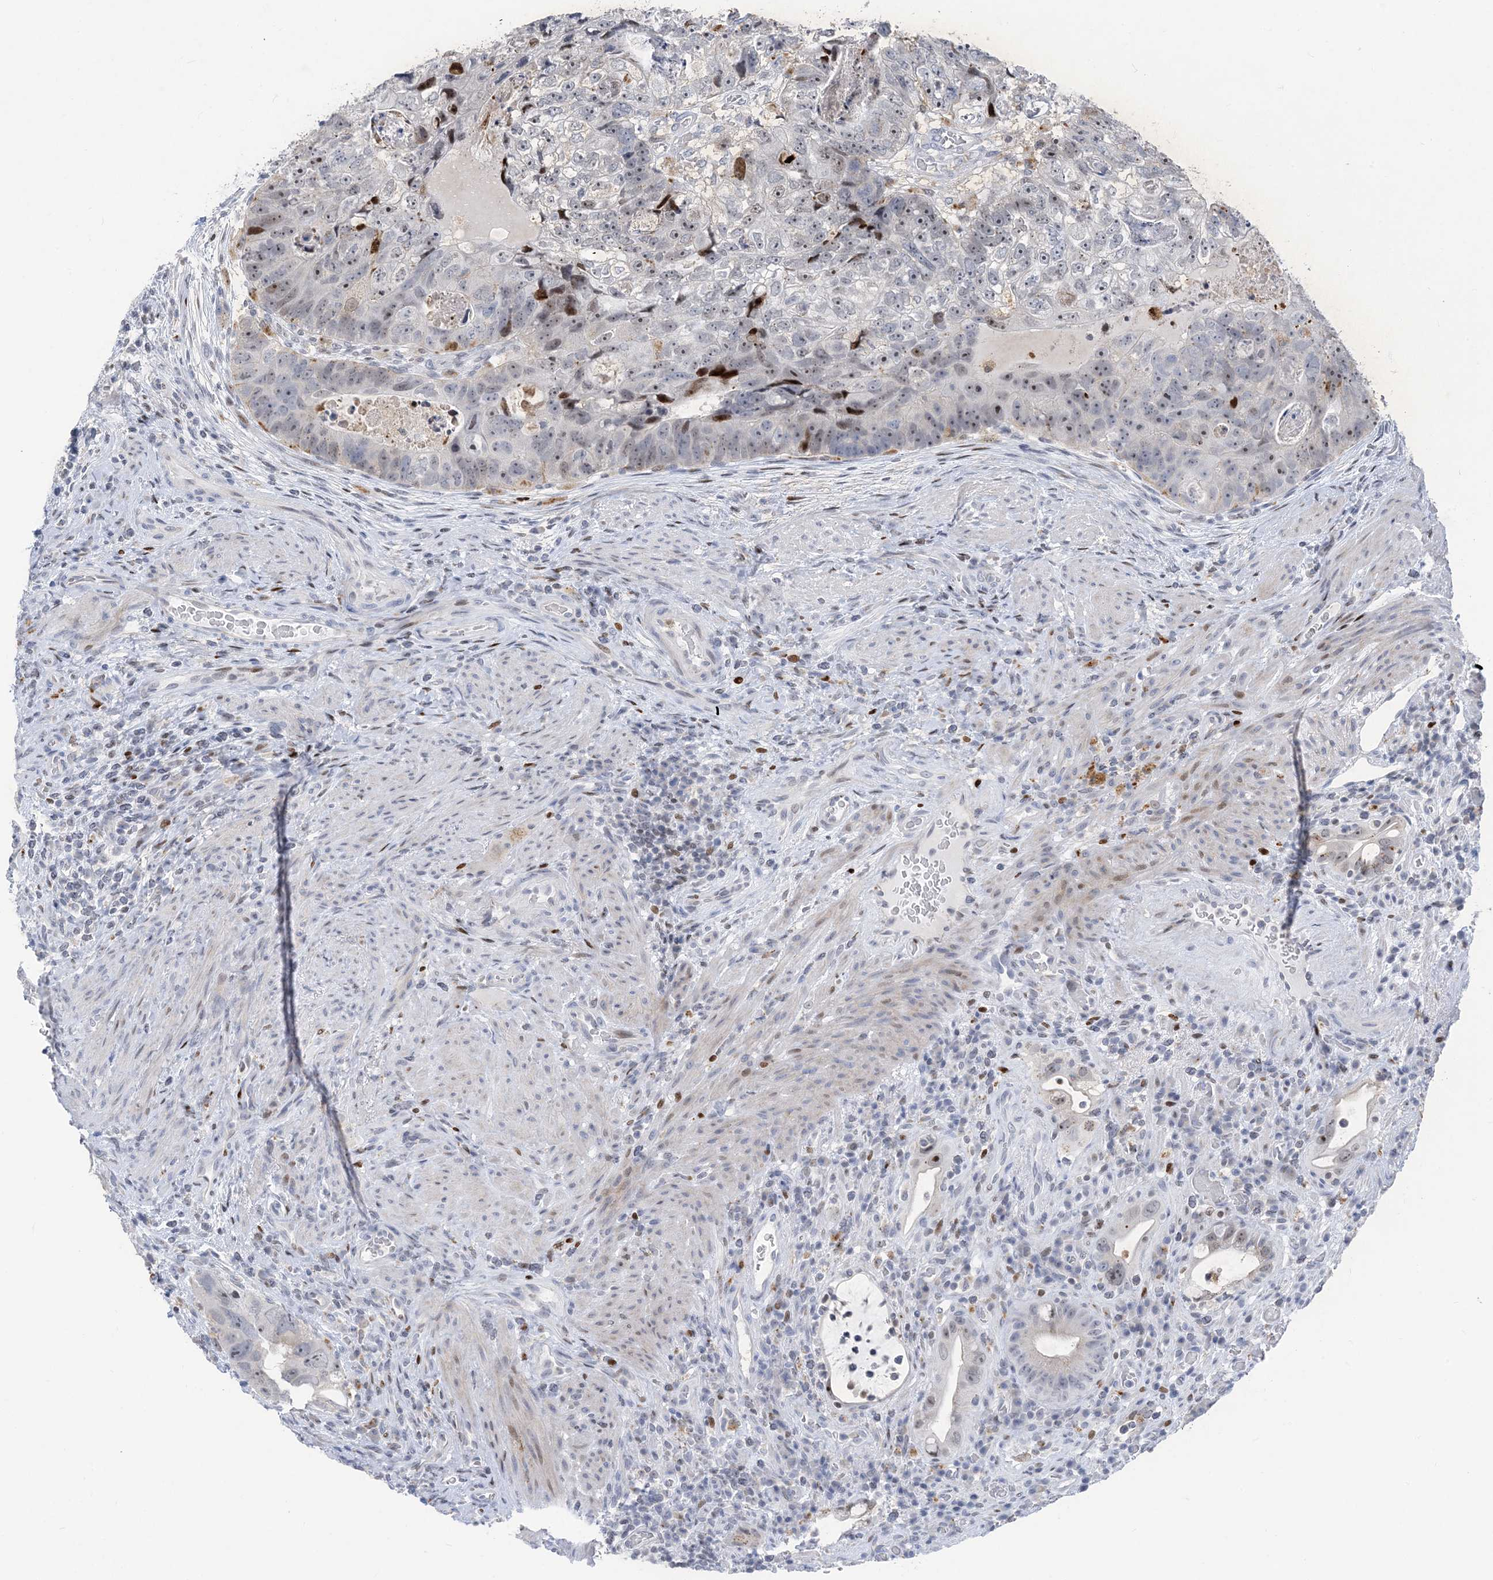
{"staining": {"intensity": "negative", "quantity": "none", "location": "none"}, "tissue": "colorectal cancer", "cell_type": "Tumor cells", "image_type": "cancer", "snomed": [{"axis": "morphology", "description": "Adenocarcinoma, NOS"}, {"axis": "topography", "description": "Rectum"}], "caption": "Tumor cells are negative for protein expression in human colorectal cancer. (DAB (3,3'-diaminobenzidine) immunohistochemistry (IHC), high magnification).", "gene": "SLC25A53", "patient": {"sex": "male", "age": 59}}